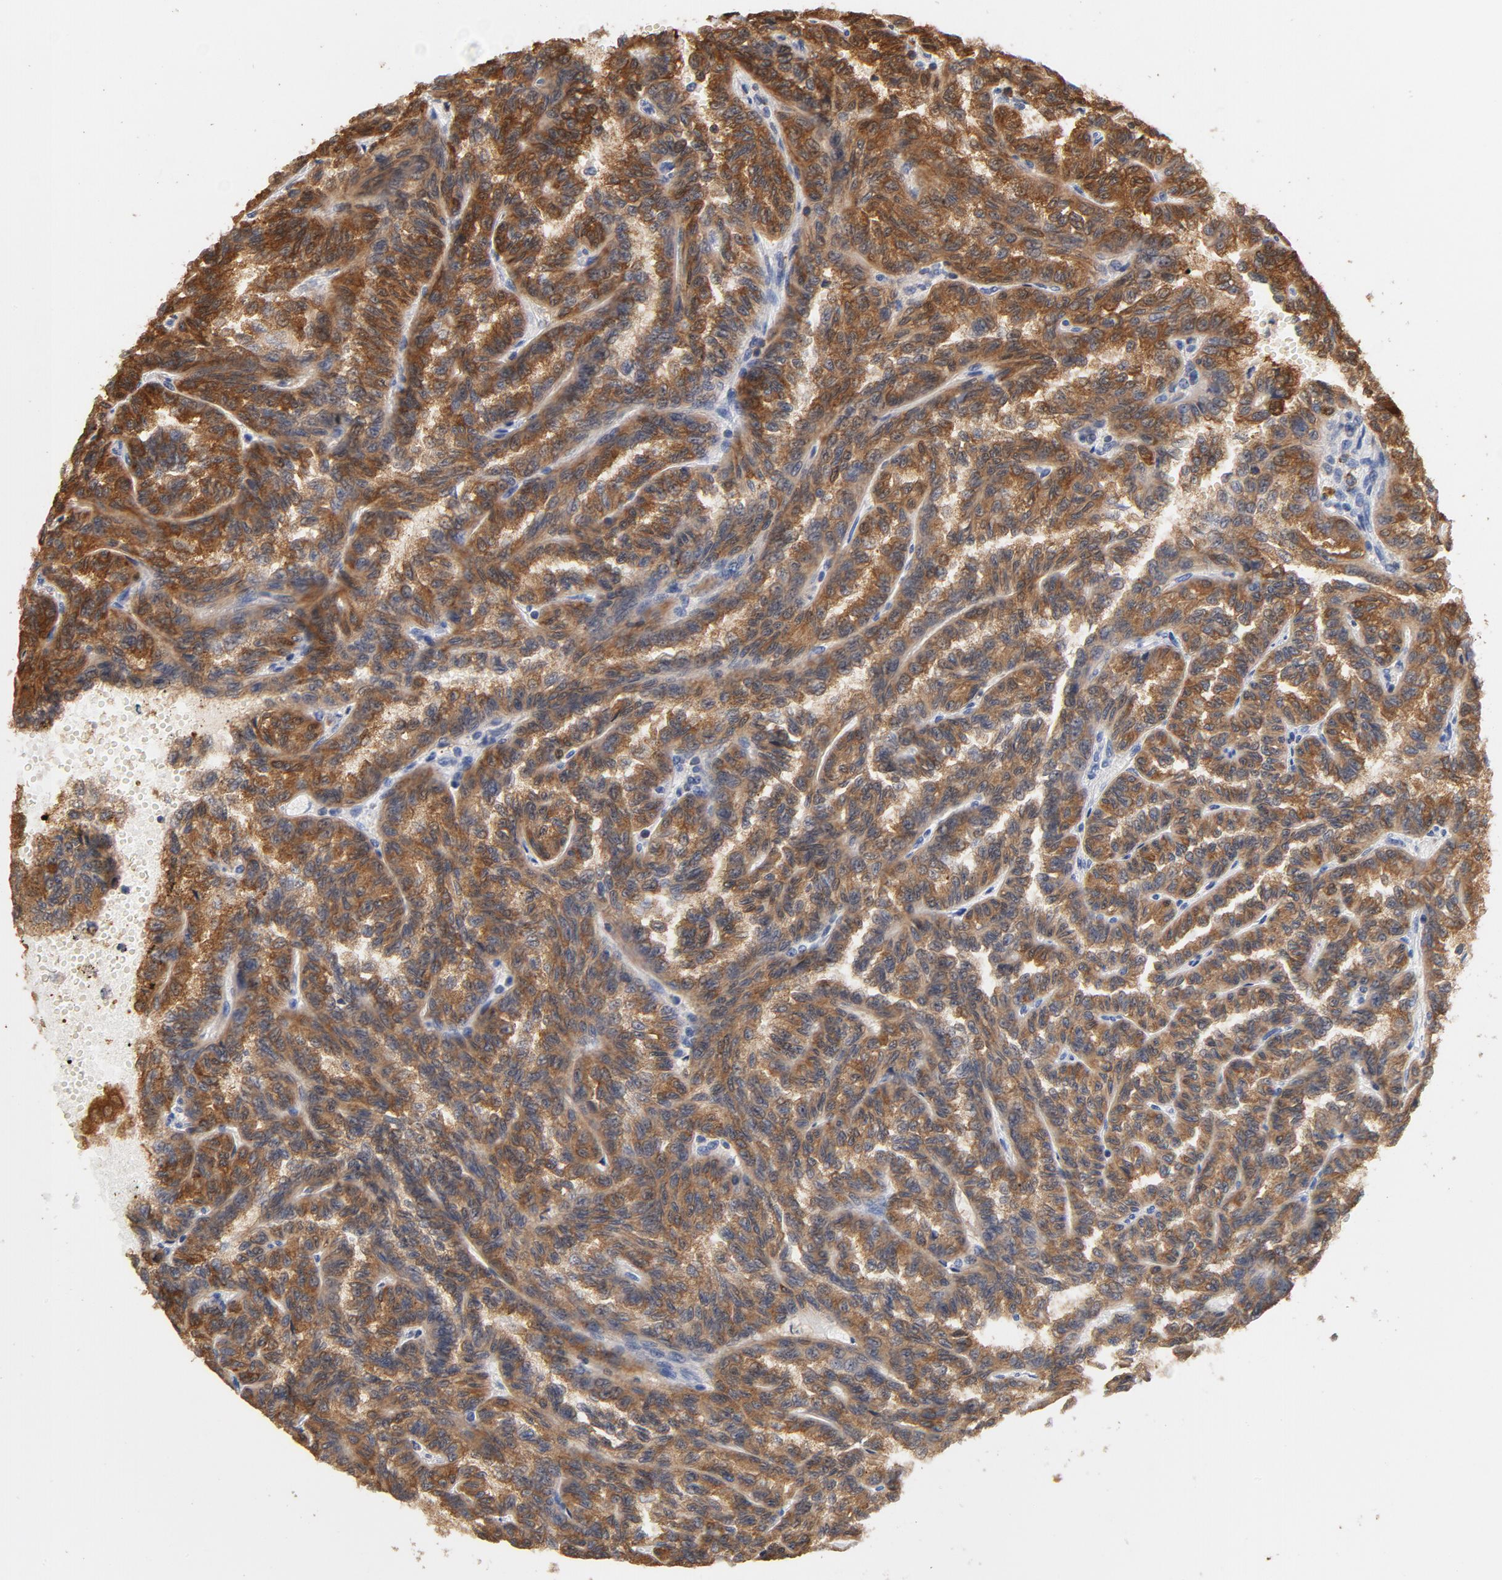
{"staining": {"intensity": "moderate", "quantity": ">75%", "location": "cytoplasmic/membranous"}, "tissue": "renal cancer", "cell_type": "Tumor cells", "image_type": "cancer", "snomed": [{"axis": "morphology", "description": "Inflammation, NOS"}, {"axis": "morphology", "description": "Adenocarcinoma, NOS"}, {"axis": "topography", "description": "Kidney"}], "caption": "Renal adenocarcinoma stained with DAB (3,3'-diaminobenzidine) immunohistochemistry displays medium levels of moderate cytoplasmic/membranous staining in approximately >75% of tumor cells.", "gene": "EZR", "patient": {"sex": "male", "age": 68}}